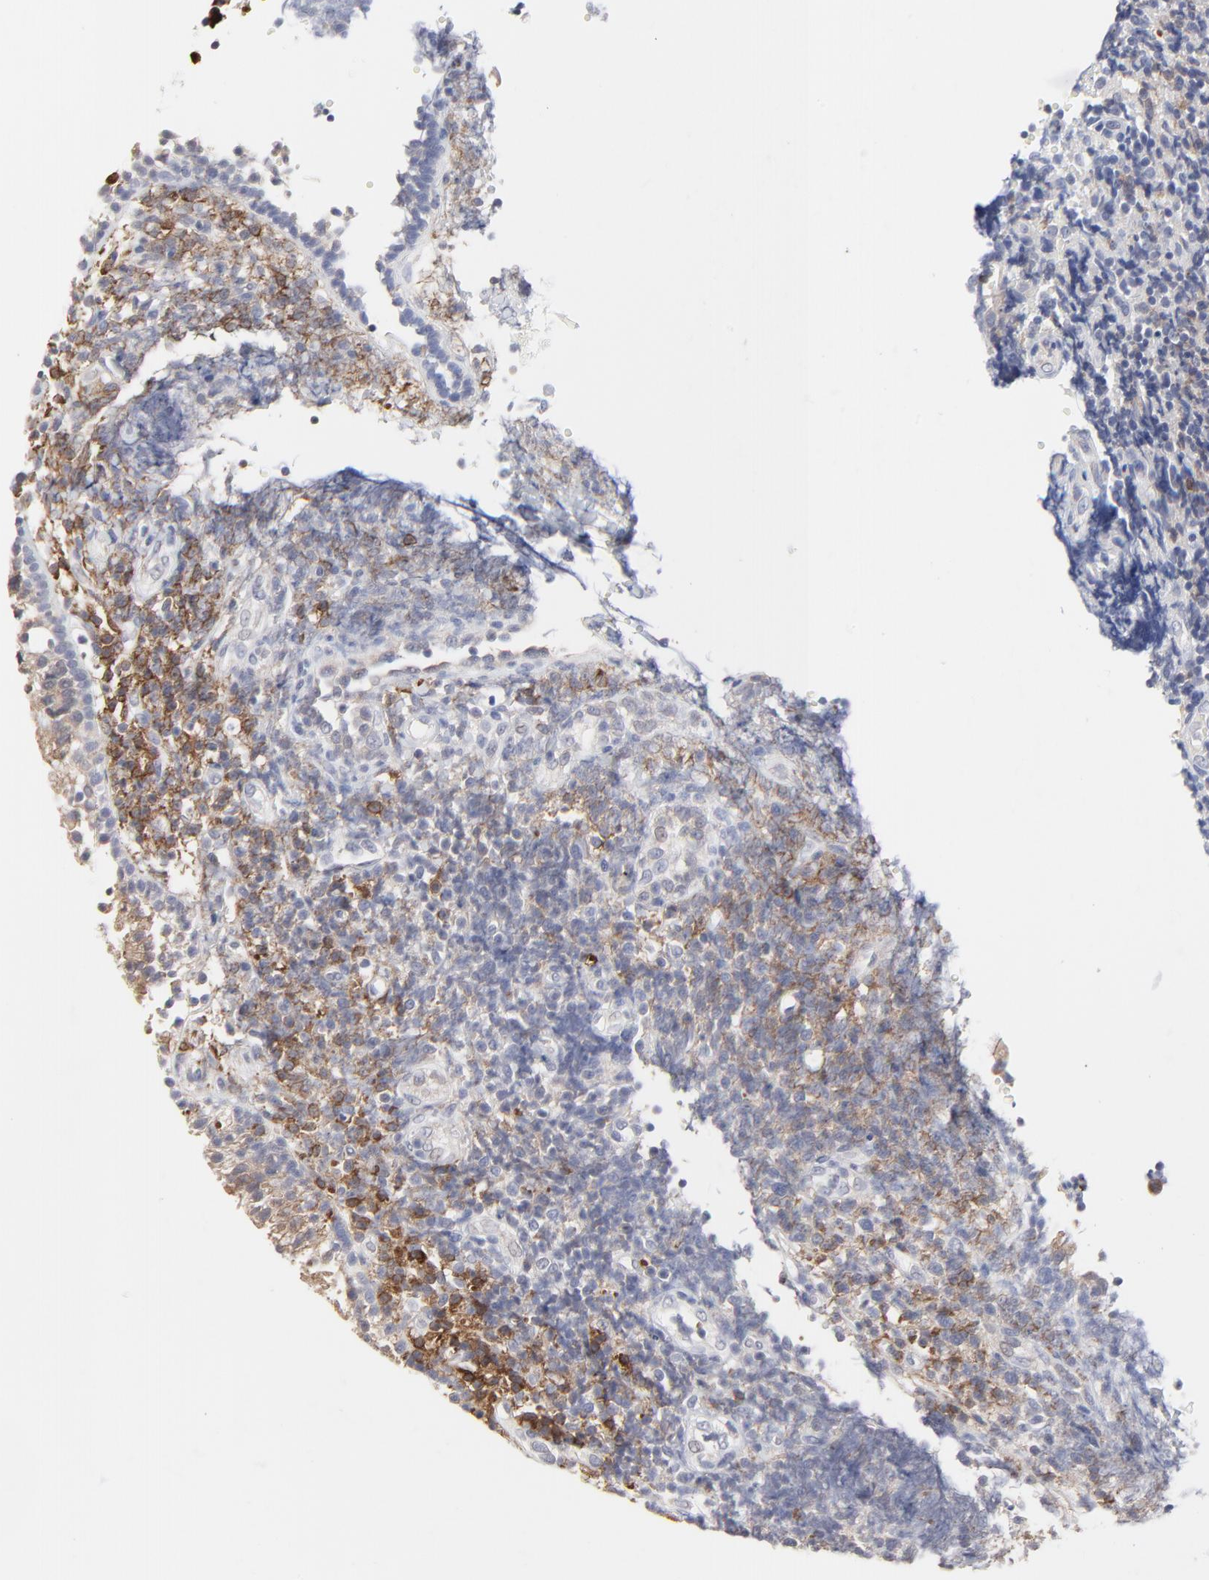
{"staining": {"intensity": "negative", "quantity": "none", "location": "none"}, "tissue": "tonsil", "cell_type": "Germinal center cells", "image_type": "normal", "snomed": [{"axis": "morphology", "description": "Normal tissue, NOS"}, {"axis": "topography", "description": "Tonsil"}], "caption": "This photomicrograph is of unremarkable tonsil stained with immunohistochemistry (IHC) to label a protein in brown with the nuclei are counter-stained blue. There is no positivity in germinal center cells.", "gene": "TRIM22", "patient": {"sex": "female", "age": 40}}